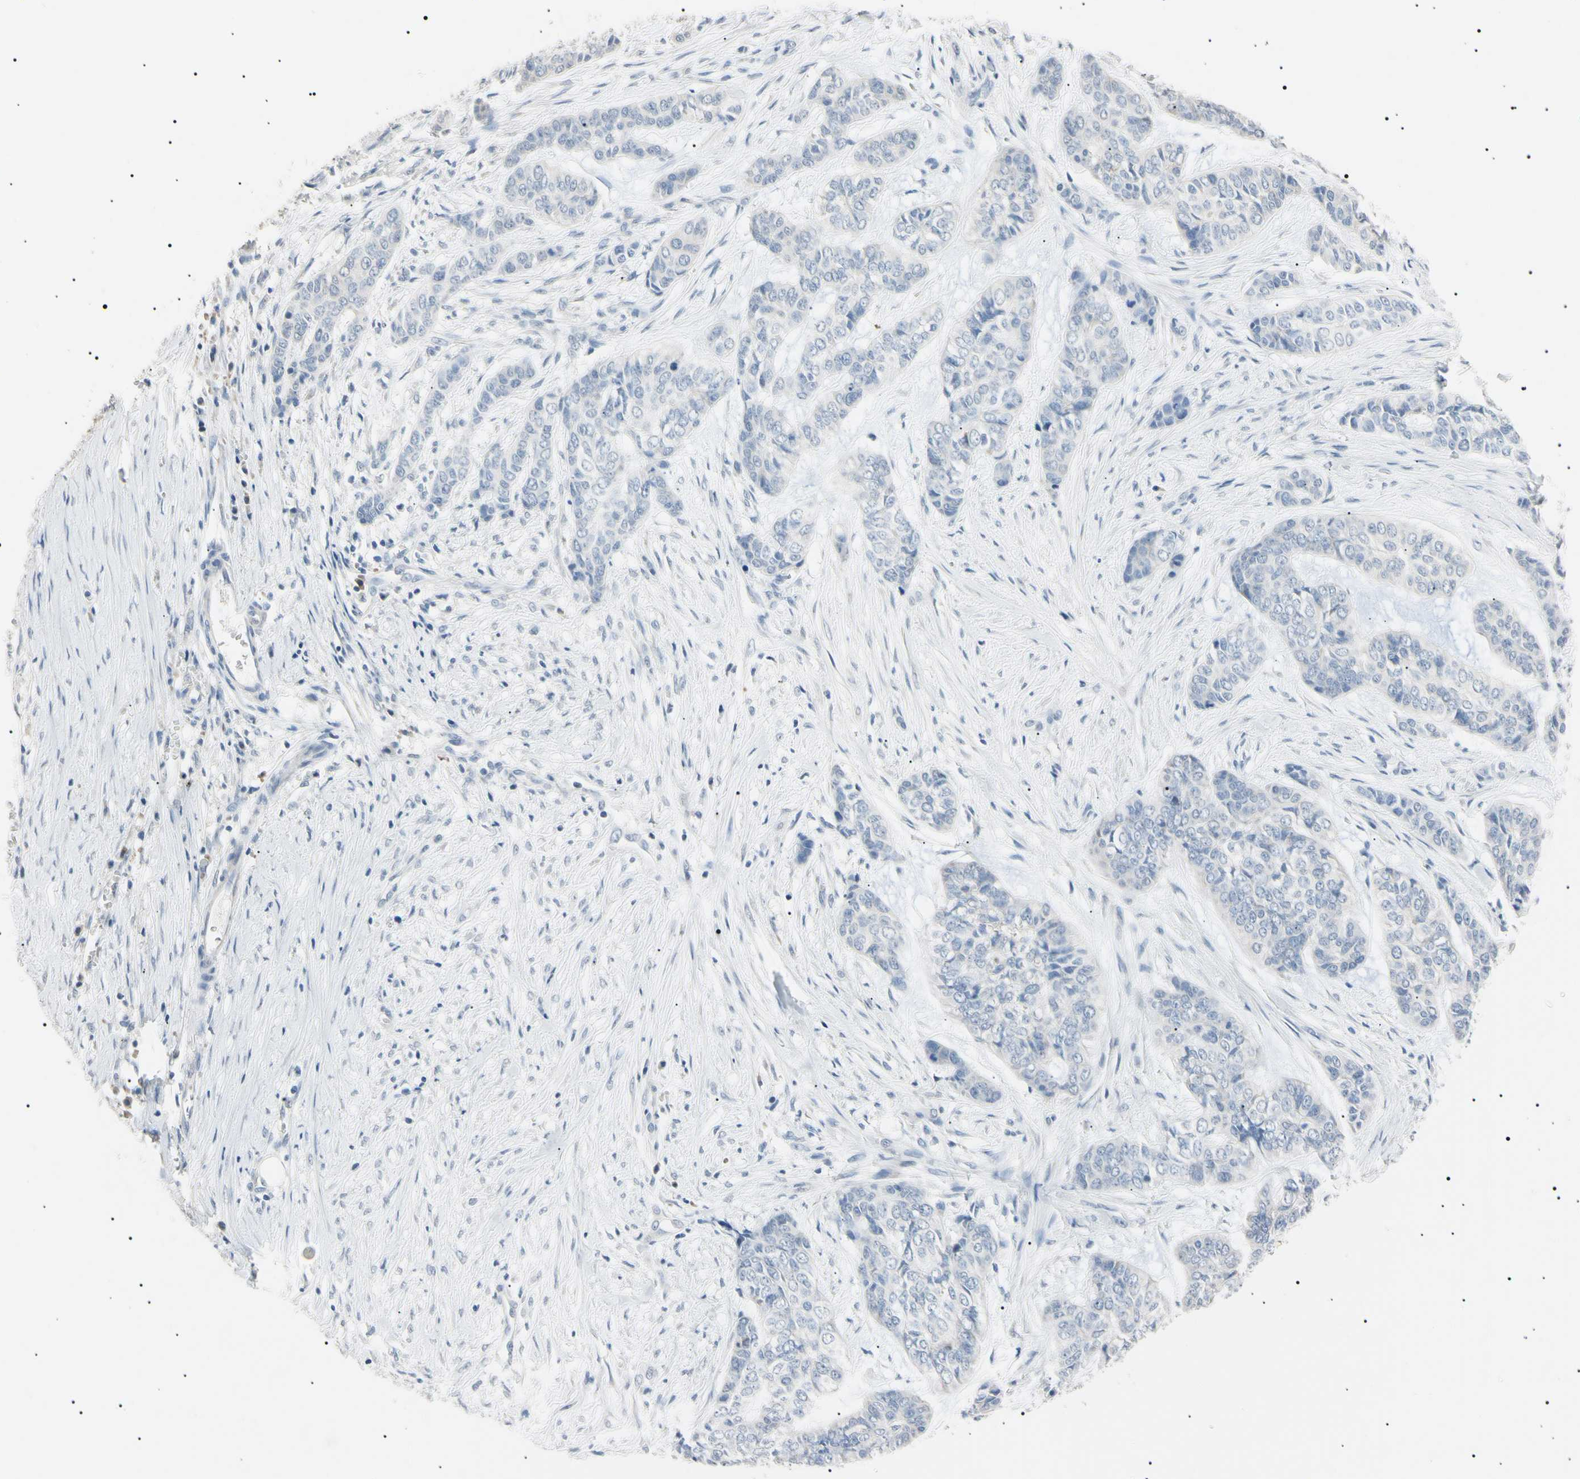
{"staining": {"intensity": "negative", "quantity": "none", "location": "none"}, "tissue": "skin cancer", "cell_type": "Tumor cells", "image_type": "cancer", "snomed": [{"axis": "morphology", "description": "Basal cell carcinoma"}, {"axis": "topography", "description": "Skin"}], "caption": "Immunohistochemical staining of skin basal cell carcinoma demonstrates no significant staining in tumor cells. The staining was performed using DAB (3,3'-diaminobenzidine) to visualize the protein expression in brown, while the nuclei were stained in blue with hematoxylin (Magnification: 20x).", "gene": "CGB3", "patient": {"sex": "female", "age": 64}}